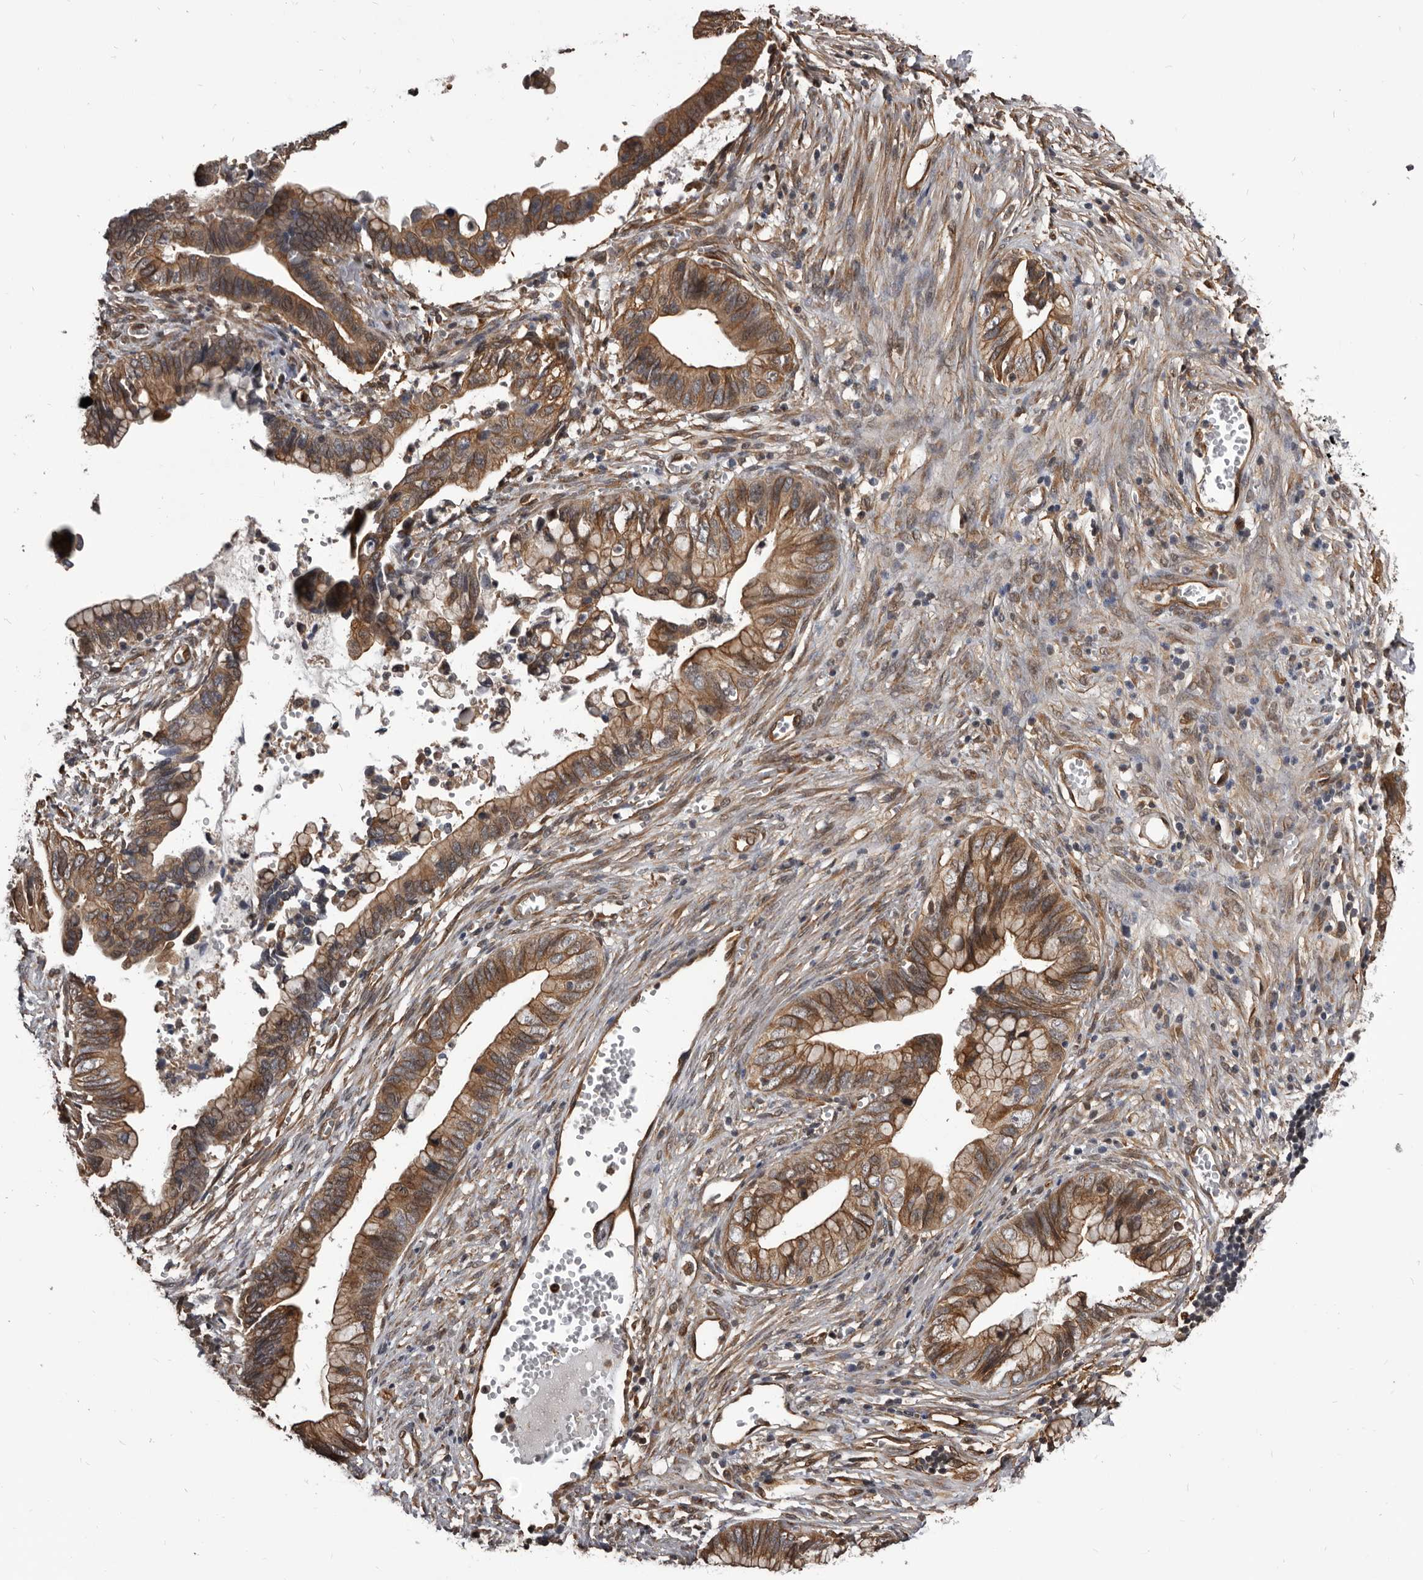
{"staining": {"intensity": "moderate", "quantity": "25%-75%", "location": "cytoplasmic/membranous"}, "tissue": "cervical cancer", "cell_type": "Tumor cells", "image_type": "cancer", "snomed": [{"axis": "morphology", "description": "Adenocarcinoma, NOS"}, {"axis": "topography", "description": "Cervix"}], "caption": "Human cervical adenocarcinoma stained for a protein (brown) shows moderate cytoplasmic/membranous positive expression in approximately 25%-75% of tumor cells.", "gene": "ADAMTS20", "patient": {"sex": "female", "age": 44}}